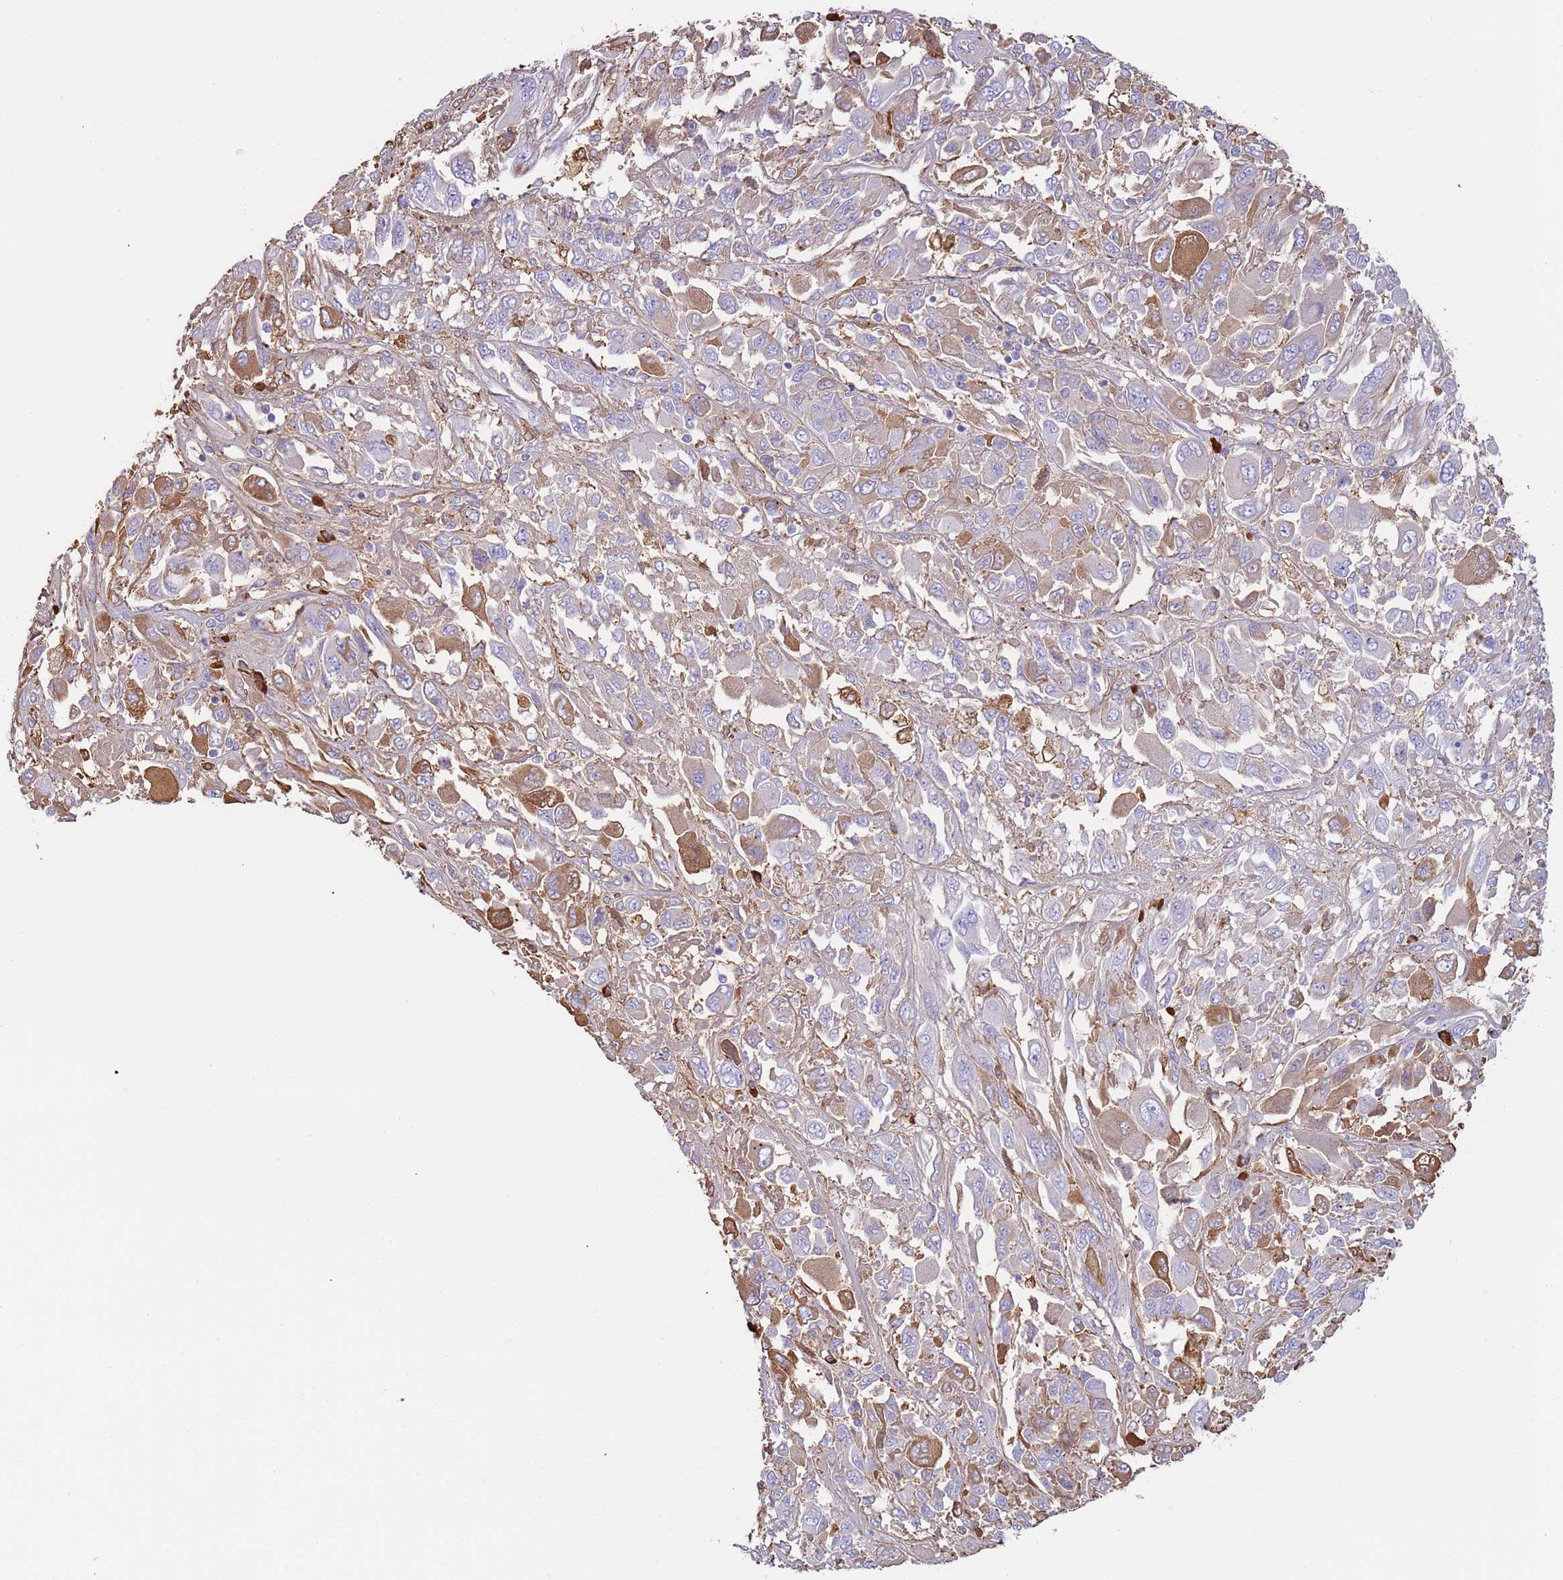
{"staining": {"intensity": "negative", "quantity": "none", "location": "none"}, "tissue": "melanoma", "cell_type": "Tumor cells", "image_type": "cancer", "snomed": [{"axis": "morphology", "description": "Malignant melanoma, NOS"}, {"axis": "topography", "description": "Skin"}], "caption": "Photomicrograph shows no significant protein staining in tumor cells of malignant melanoma.", "gene": "CYSLTR2", "patient": {"sex": "female", "age": 91}}